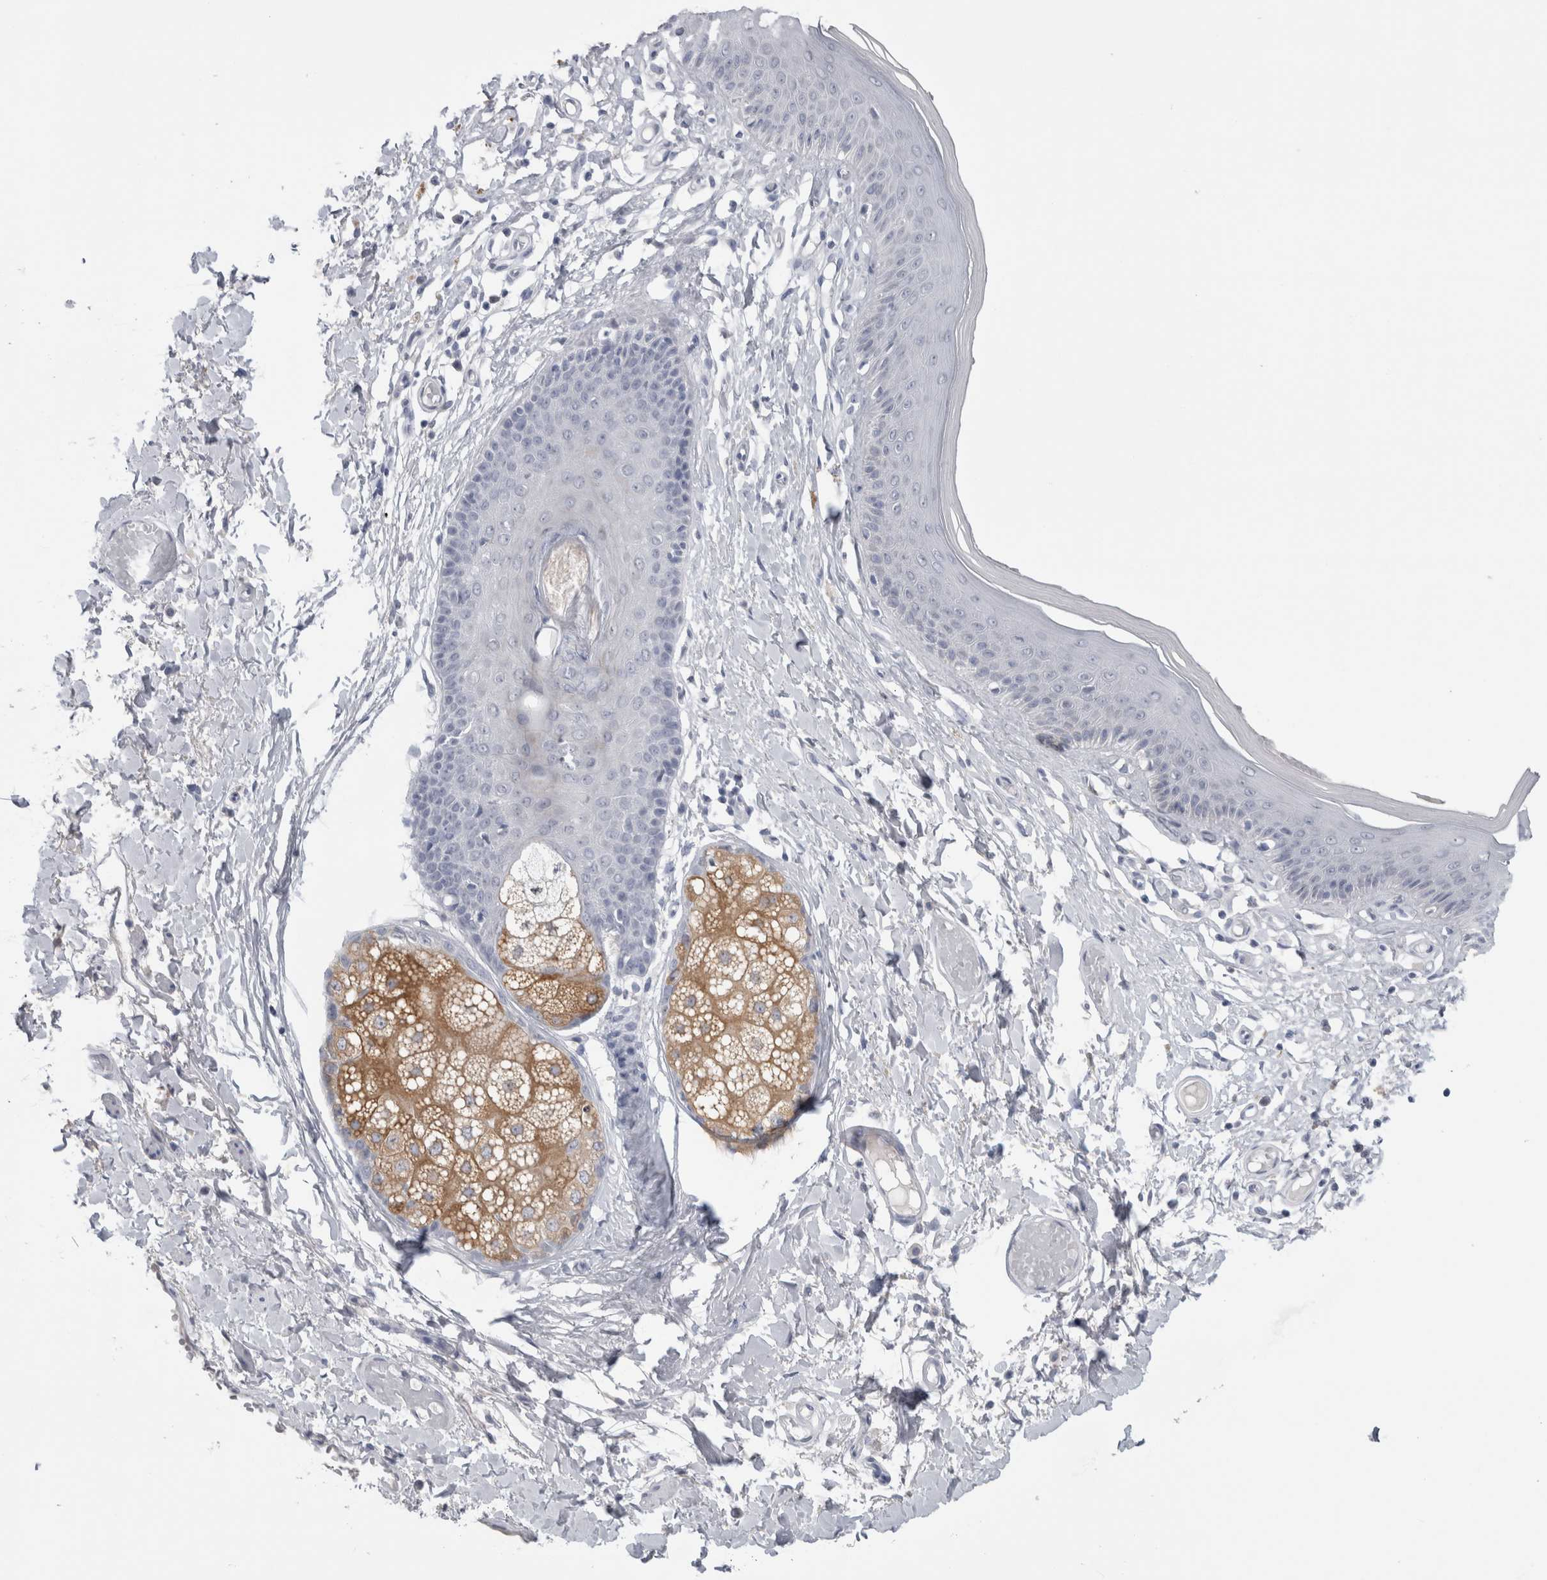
{"staining": {"intensity": "weak", "quantity": "<25%", "location": "cytoplasmic/membranous"}, "tissue": "skin", "cell_type": "Epidermal cells", "image_type": "normal", "snomed": [{"axis": "morphology", "description": "Normal tissue, NOS"}, {"axis": "topography", "description": "Vulva"}], "caption": "This image is of normal skin stained with IHC to label a protein in brown with the nuclei are counter-stained blue. There is no staining in epidermal cells.", "gene": "ADAM2", "patient": {"sex": "female", "age": 73}}